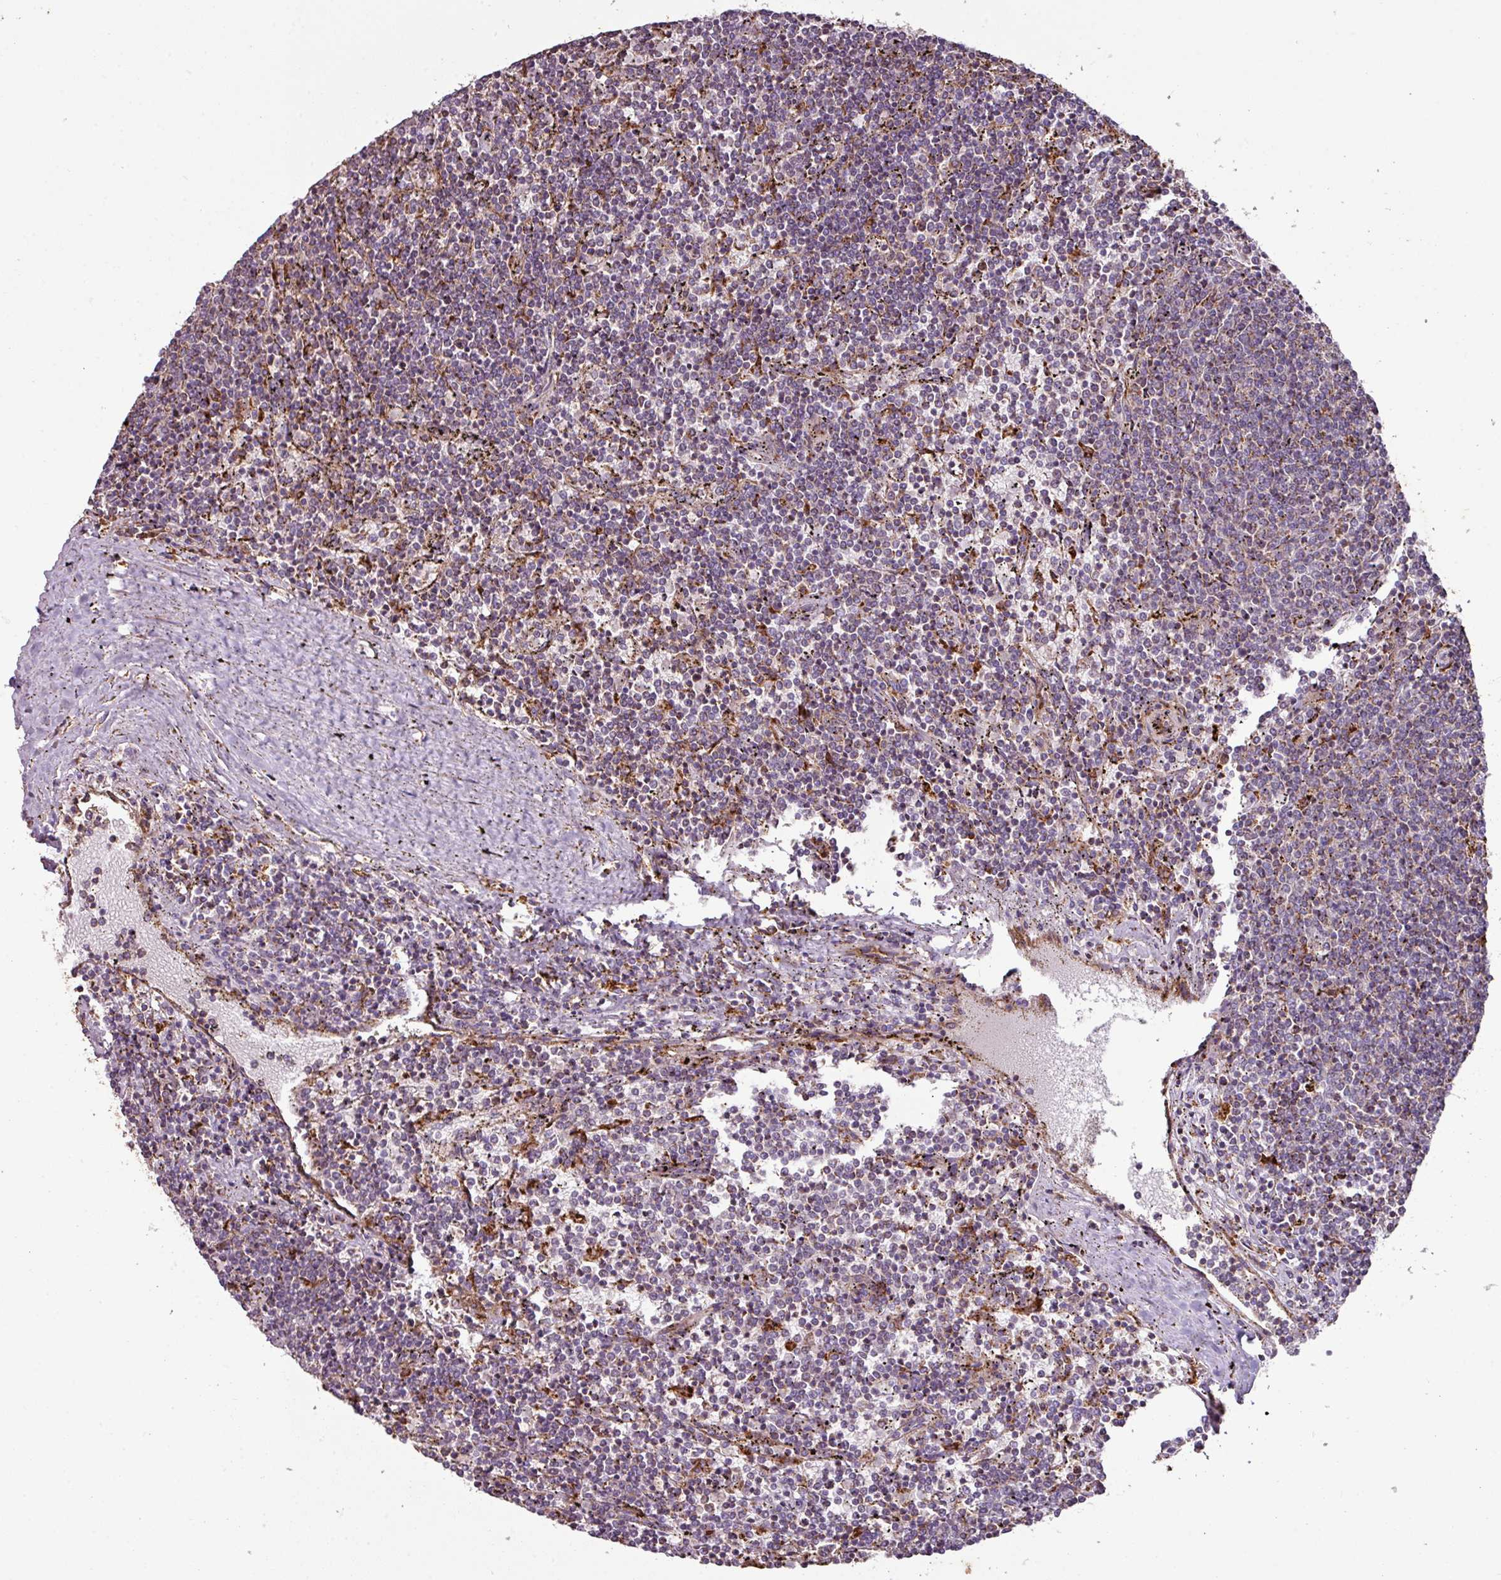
{"staining": {"intensity": "negative", "quantity": "none", "location": "none"}, "tissue": "lymphoma", "cell_type": "Tumor cells", "image_type": "cancer", "snomed": [{"axis": "morphology", "description": "Malignant lymphoma, non-Hodgkin's type, Low grade"}, {"axis": "topography", "description": "Spleen"}], "caption": "Immunohistochemistry (IHC) image of neoplastic tissue: human lymphoma stained with DAB (3,3'-diaminobenzidine) demonstrates no significant protein expression in tumor cells.", "gene": "SQOR", "patient": {"sex": "female", "age": 50}}